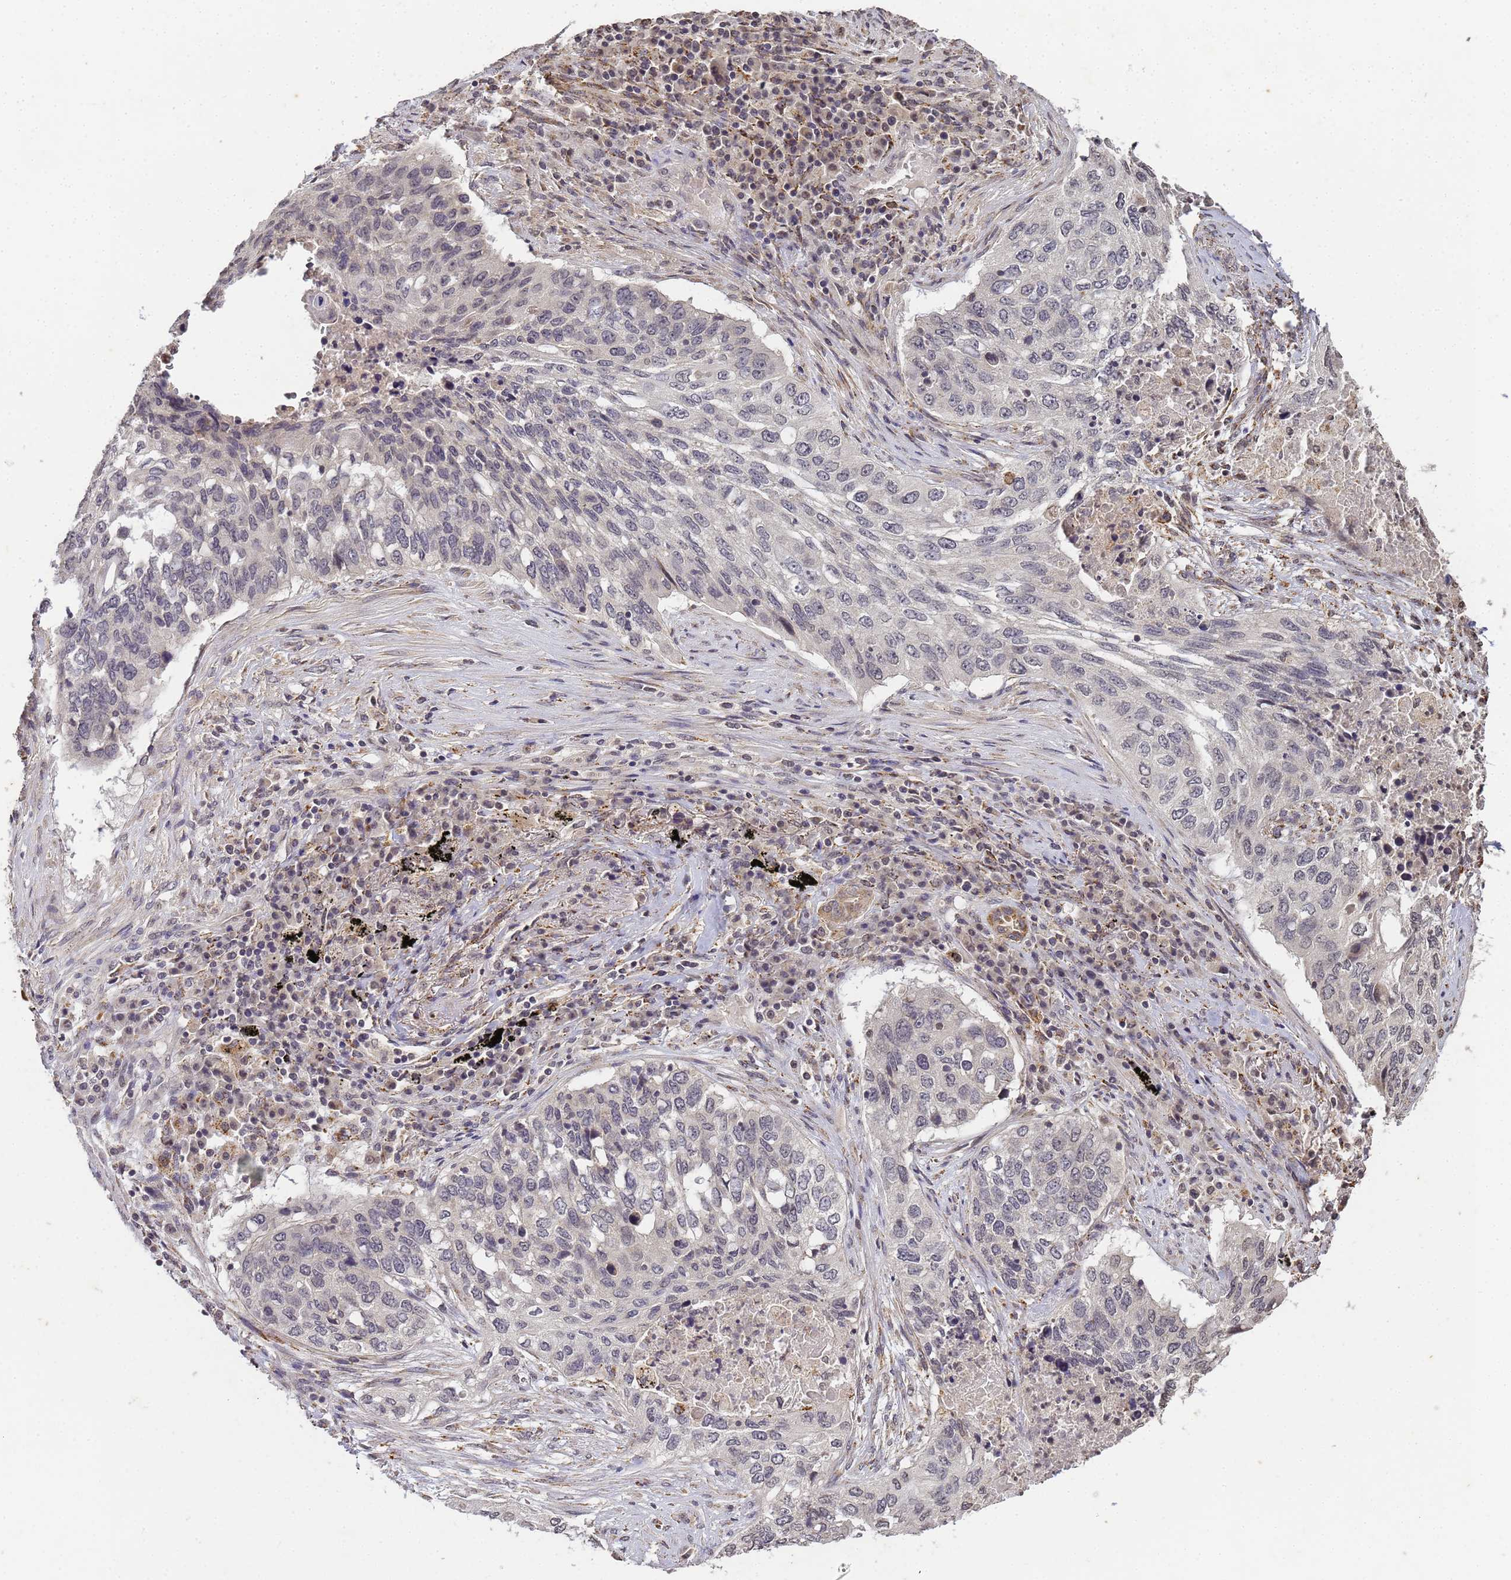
{"staining": {"intensity": "negative", "quantity": "none", "location": "none"}, "tissue": "lung cancer", "cell_type": "Tumor cells", "image_type": "cancer", "snomed": [{"axis": "morphology", "description": "Squamous cell carcinoma, NOS"}, {"axis": "topography", "description": "Lung"}], "caption": "An IHC image of lung cancer (squamous cell carcinoma) is shown. There is no staining in tumor cells of lung cancer (squamous cell carcinoma).", "gene": "MYL7", "patient": {"sex": "female", "age": 63}}